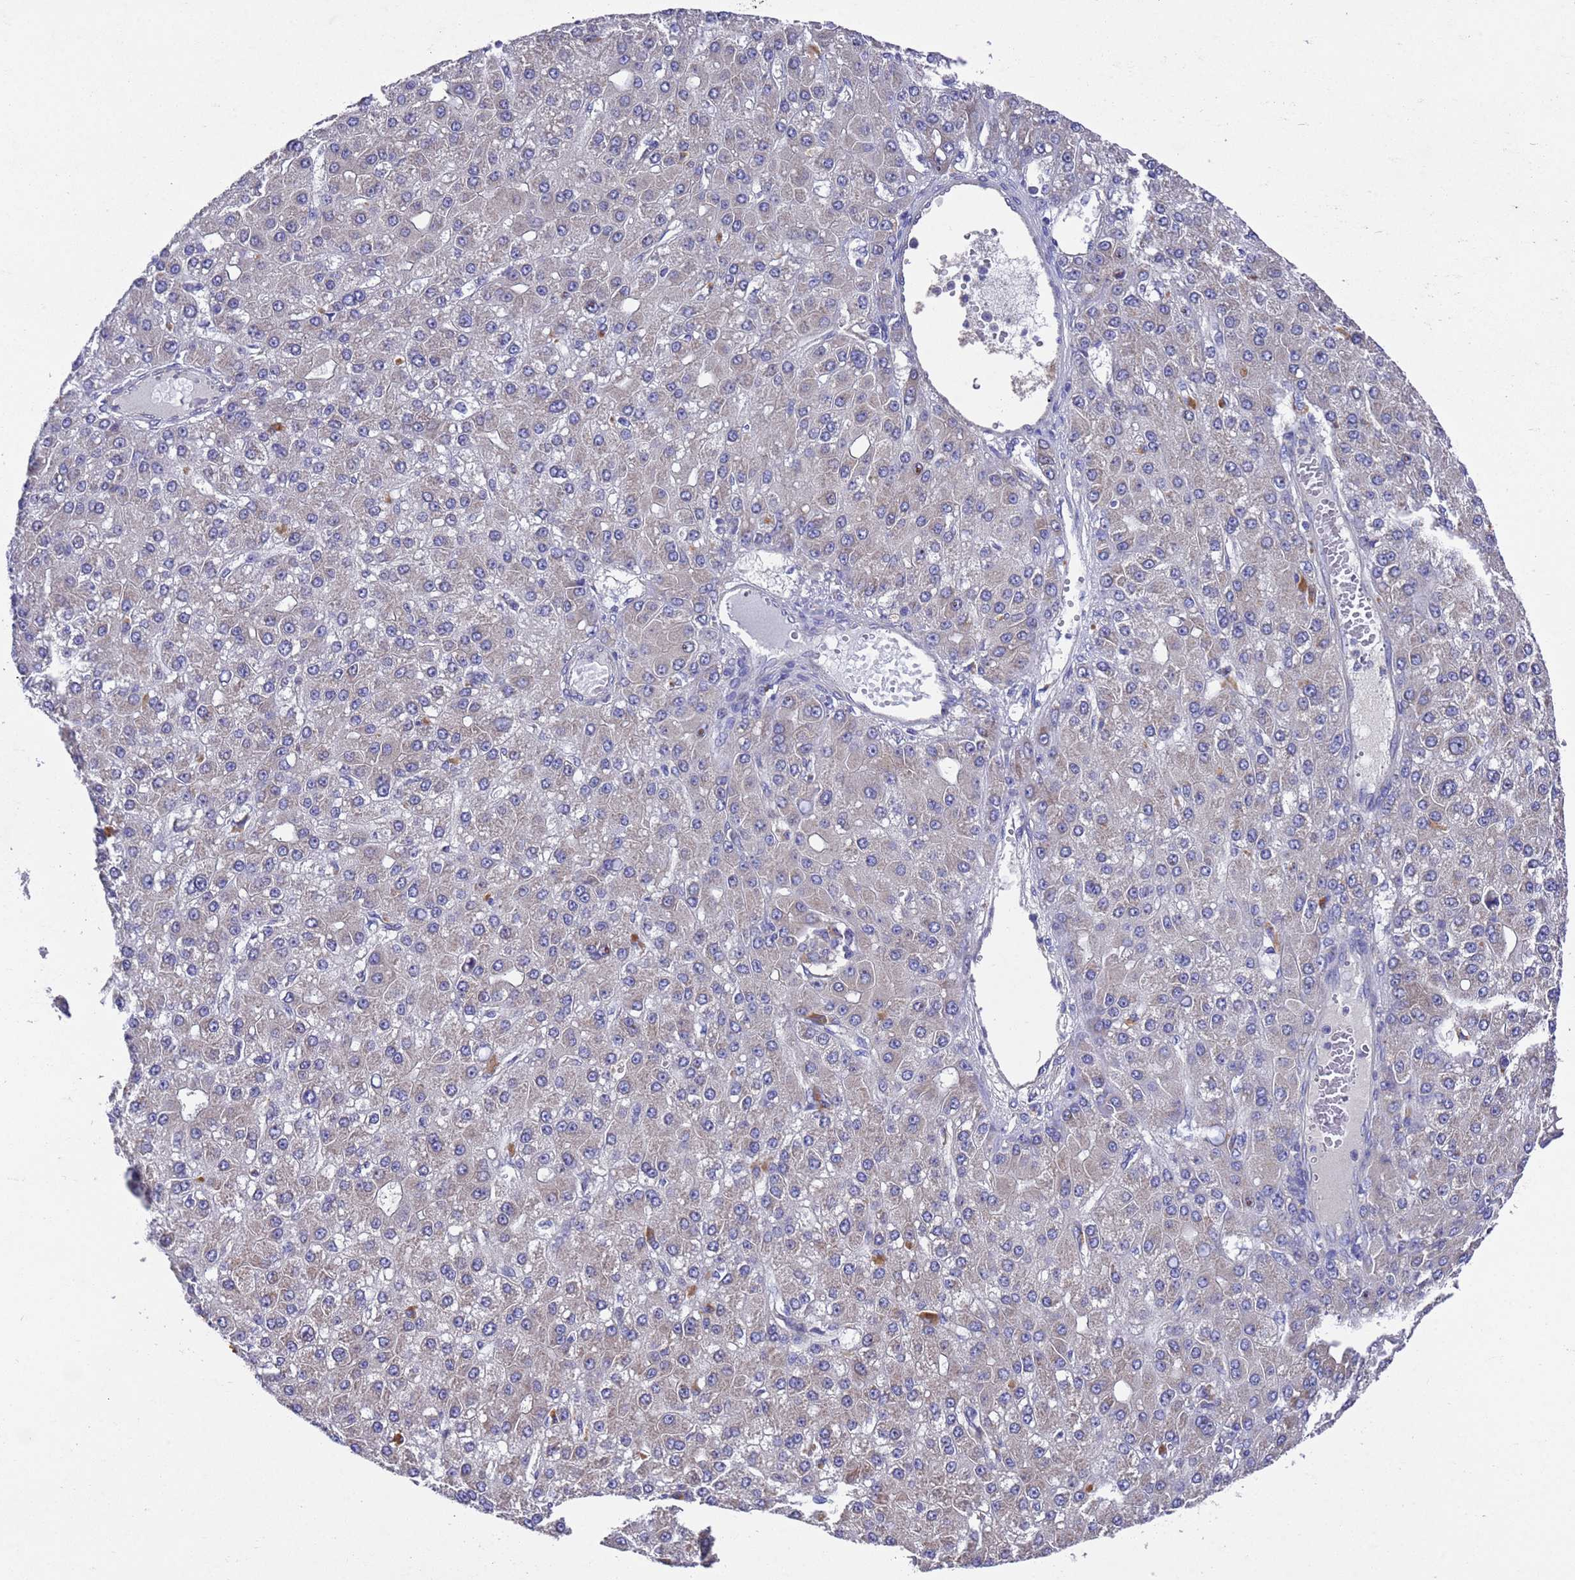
{"staining": {"intensity": "negative", "quantity": "none", "location": "none"}, "tissue": "liver cancer", "cell_type": "Tumor cells", "image_type": "cancer", "snomed": [{"axis": "morphology", "description": "Carcinoma, Hepatocellular, NOS"}, {"axis": "topography", "description": "Liver"}], "caption": "The micrograph reveals no significant expression in tumor cells of hepatocellular carcinoma (liver).", "gene": "DCAF12L2", "patient": {"sex": "male", "age": 67}}